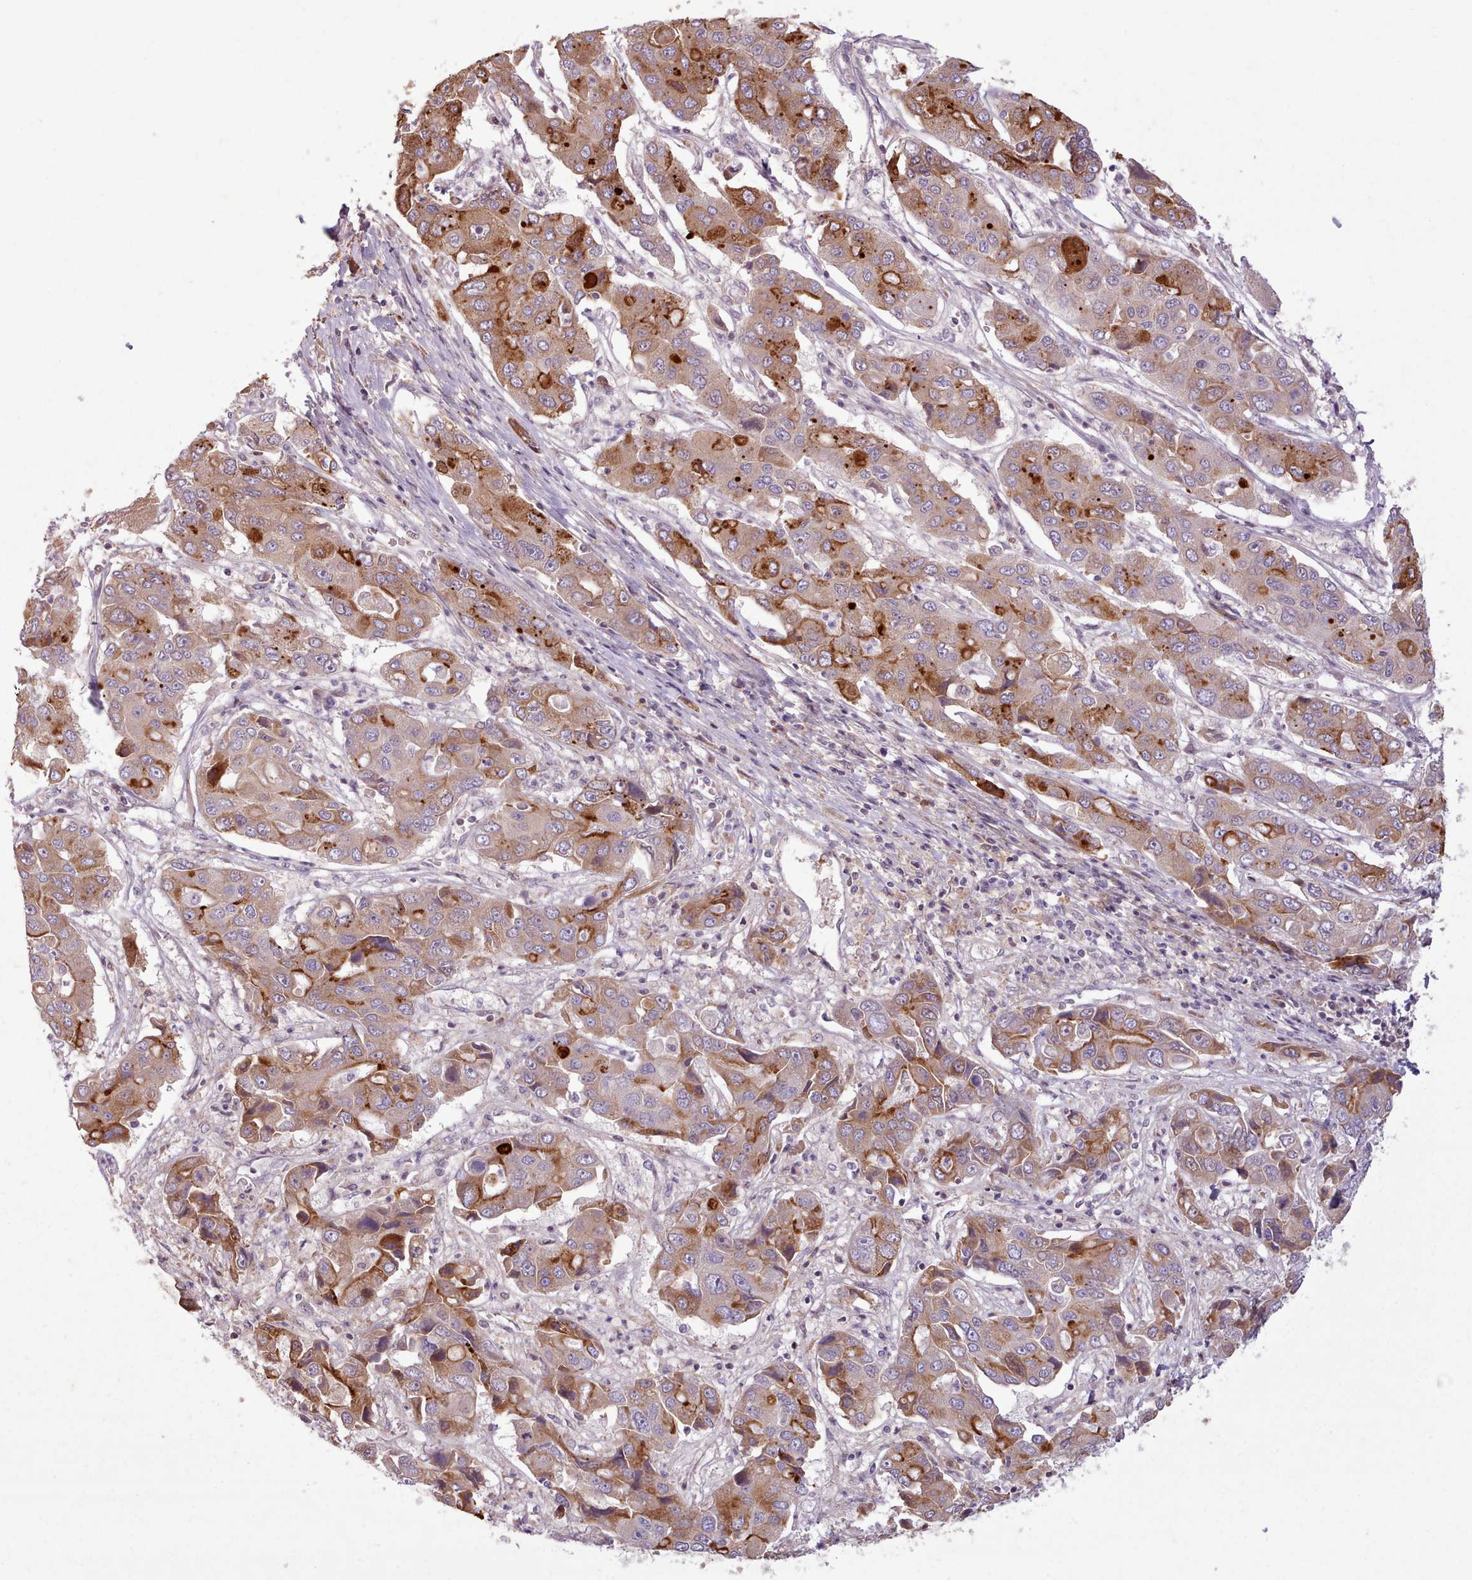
{"staining": {"intensity": "strong", "quantity": "25%-75%", "location": "cytoplasmic/membranous"}, "tissue": "liver cancer", "cell_type": "Tumor cells", "image_type": "cancer", "snomed": [{"axis": "morphology", "description": "Cholangiocarcinoma"}, {"axis": "topography", "description": "Liver"}], "caption": "Strong cytoplasmic/membranous protein positivity is seen in about 25%-75% of tumor cells in liver cancer (cholangiocarcinoma). (DAB IHC with brightfield microscopy, high magnification).", "gene": "NMRK1", "patient": {"sex": "male", "age": 67}}